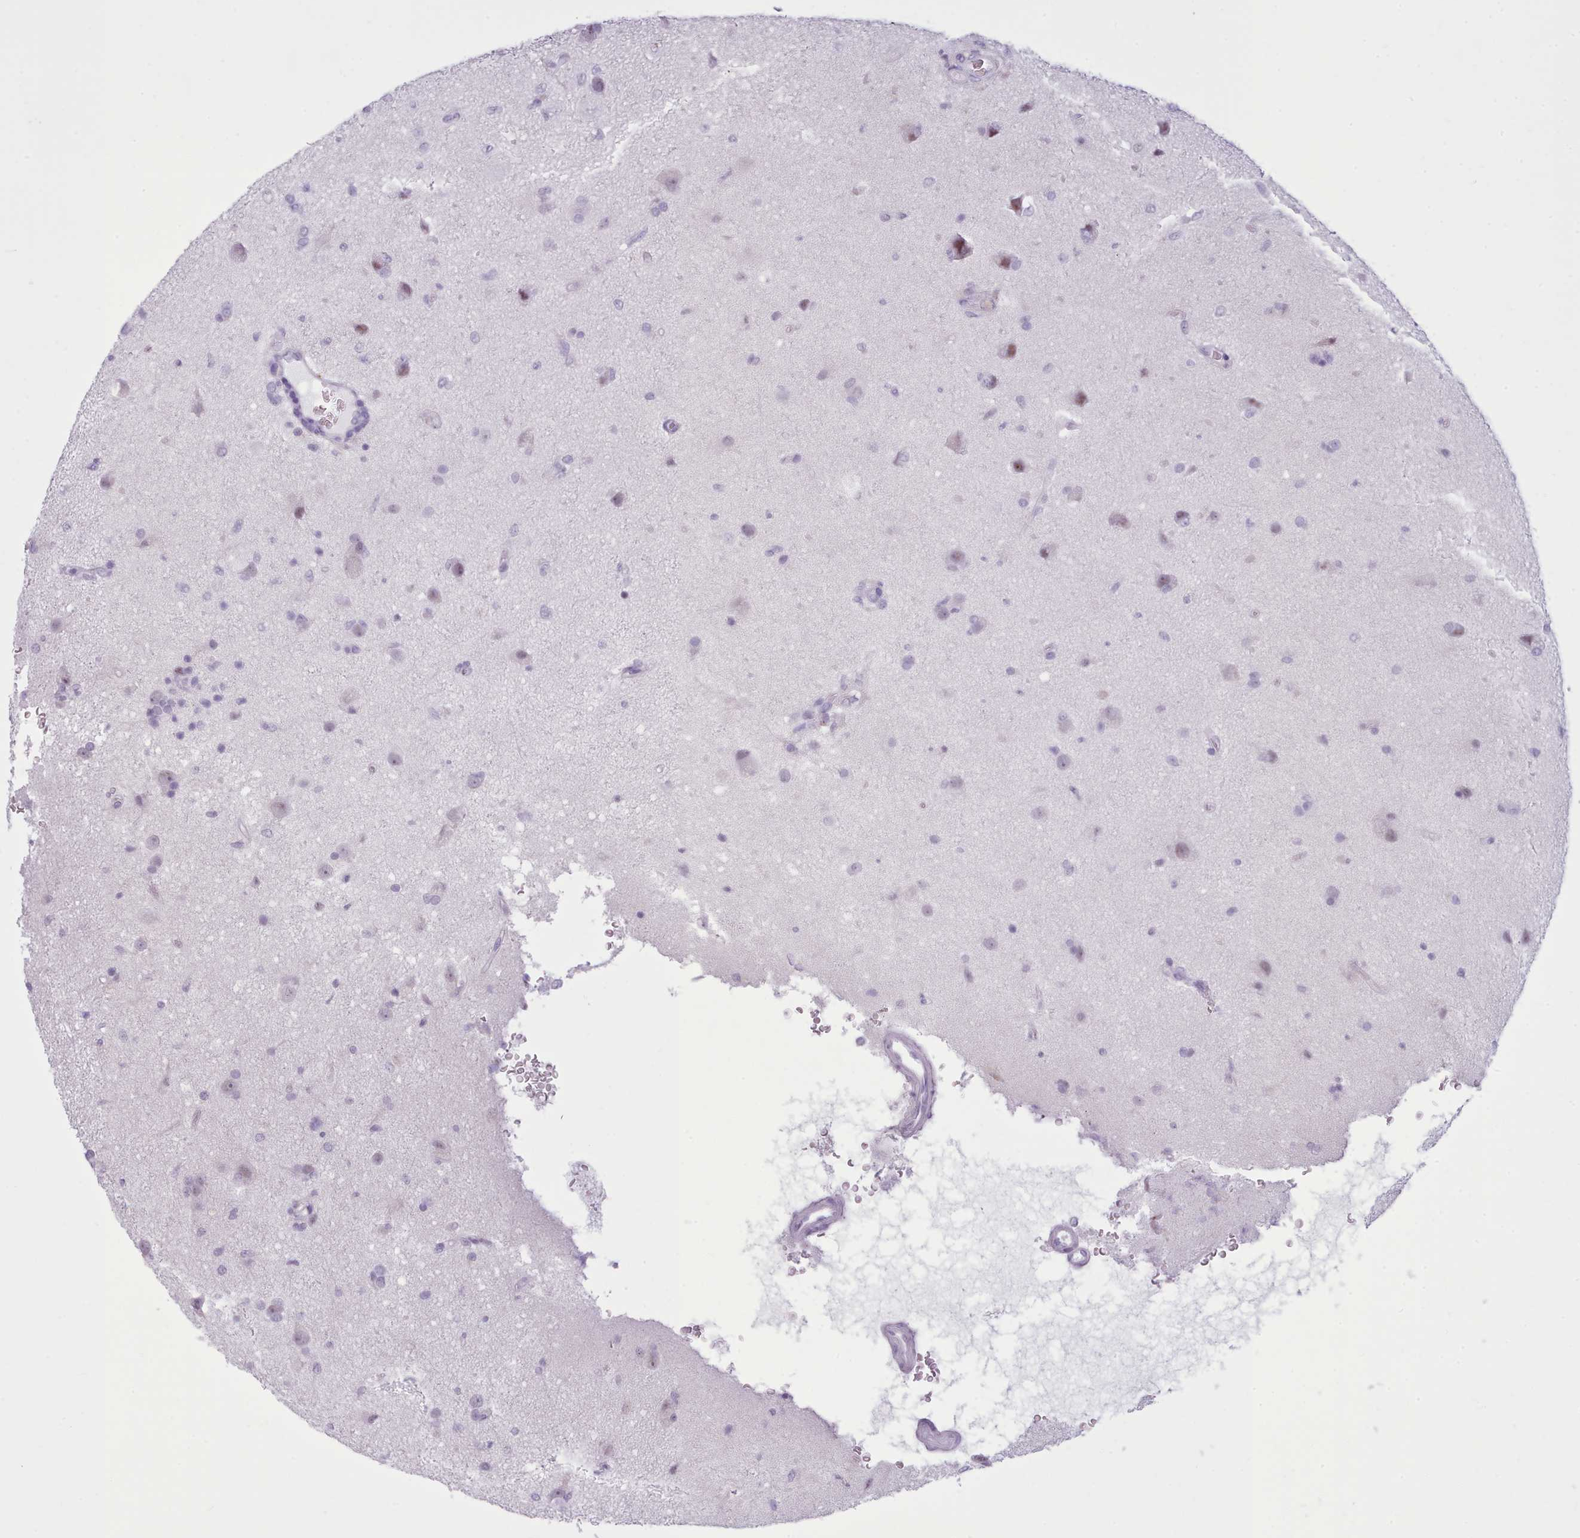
{"staining": {"intensity": "negative", "quantity": "none", "location": "none"}, "tissue": "glioma", "cell_type": "Tumor cells", "image_type": "cancer", "snomed": [{"axis": "morphology", "description": "Glioma, malignant, High grade"}, {"axis": "topography", "description": "Brain"}], "caption": "Glioma stained for a protein using immunohistochemistry shows no staining tumor cells.", "gene": "FBXO48", "patient": {"sex": "female", "age": 57}}